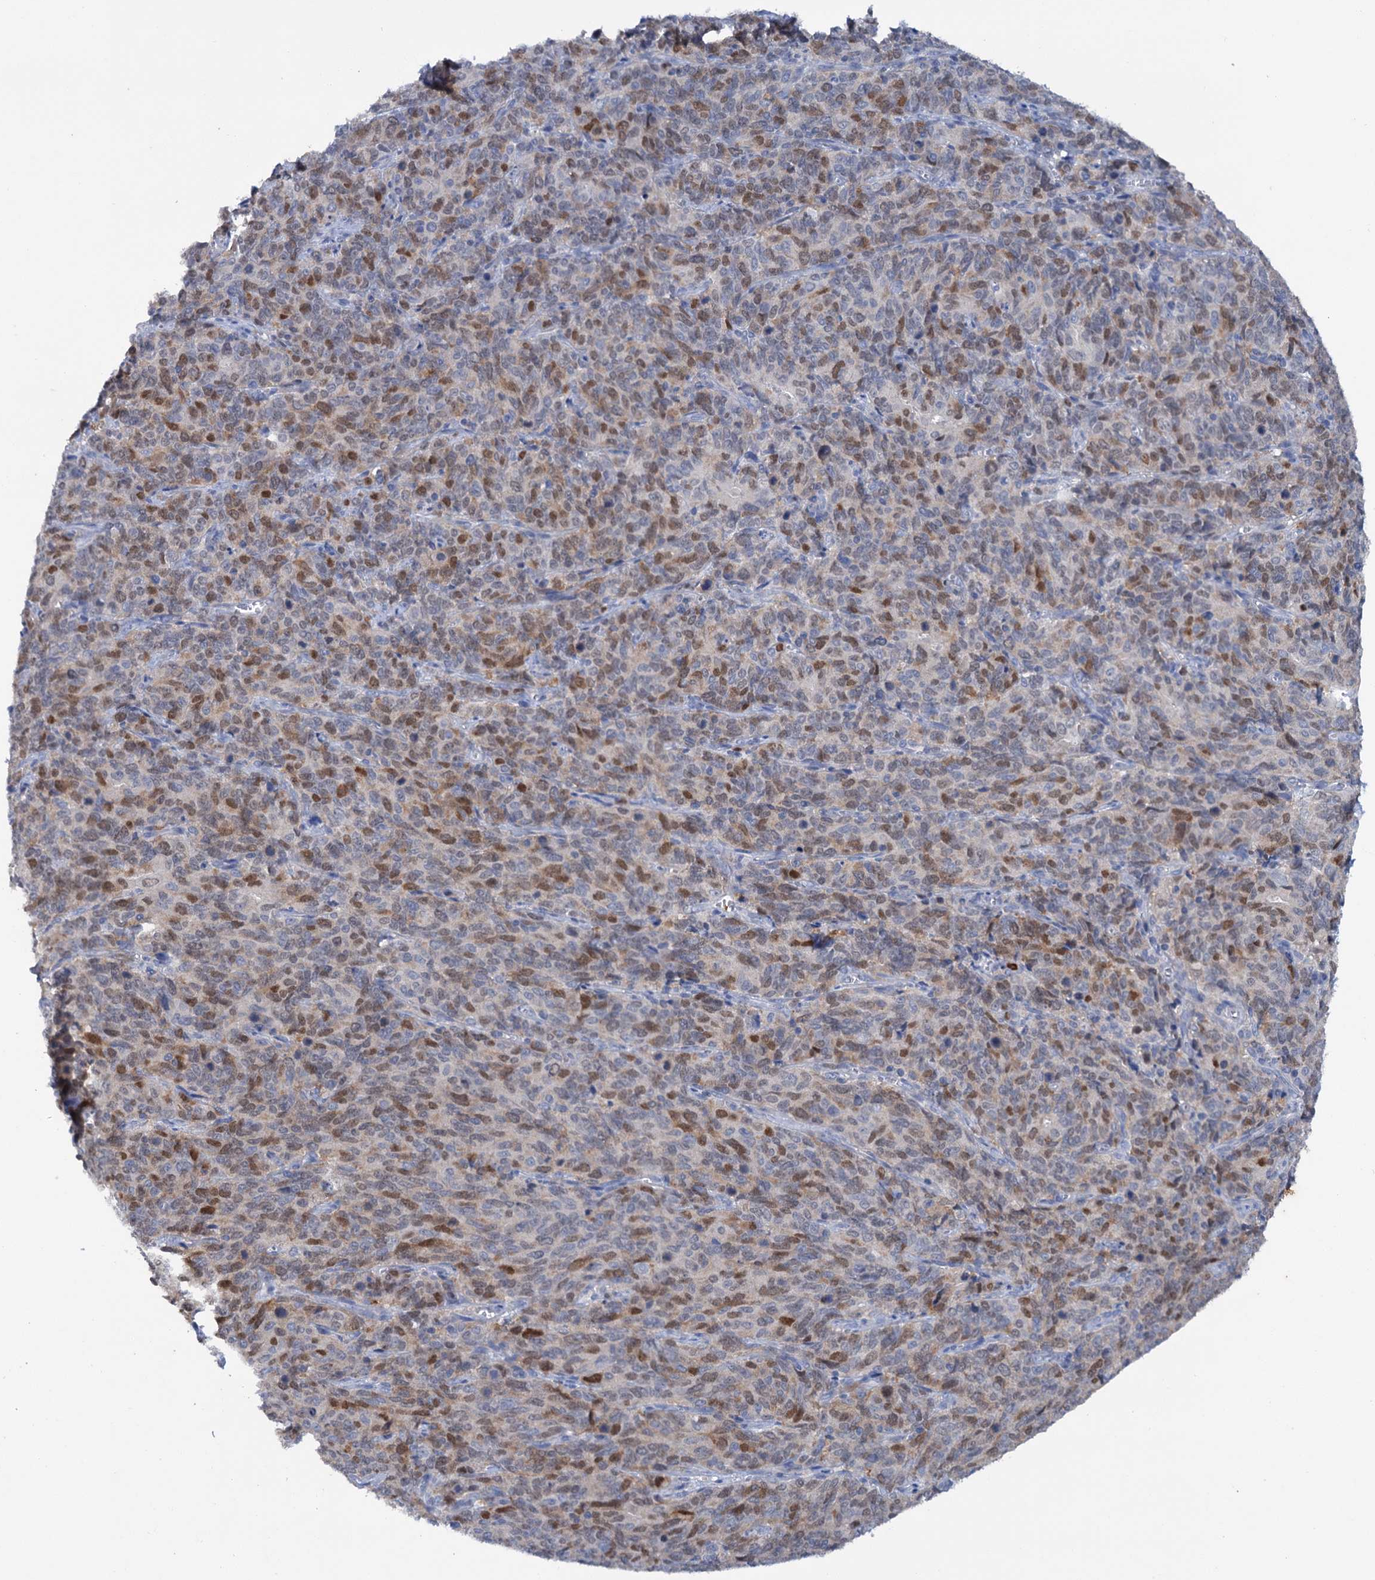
{"staining": {"intensity": "moderate", "quantity": "25%-75%", "location": "nuclear"}, "tissue": "cervical cancer", "cell_type": "Tumor cells", "image_type": "cancer", "snomed": [{"axis": "morphology", "description": "Squamous cell carcinoma, NOS"}, {"axis": "topography", "description": "Cervix"}], "caption": "The photomicrograph displays staining of cervical squamous cell carcinoma, revealing moderate nuclear protein staining (brown color) within tumor cells.", "gene": "FAM111B", "patient": {"sex": "female", "age": 60}}